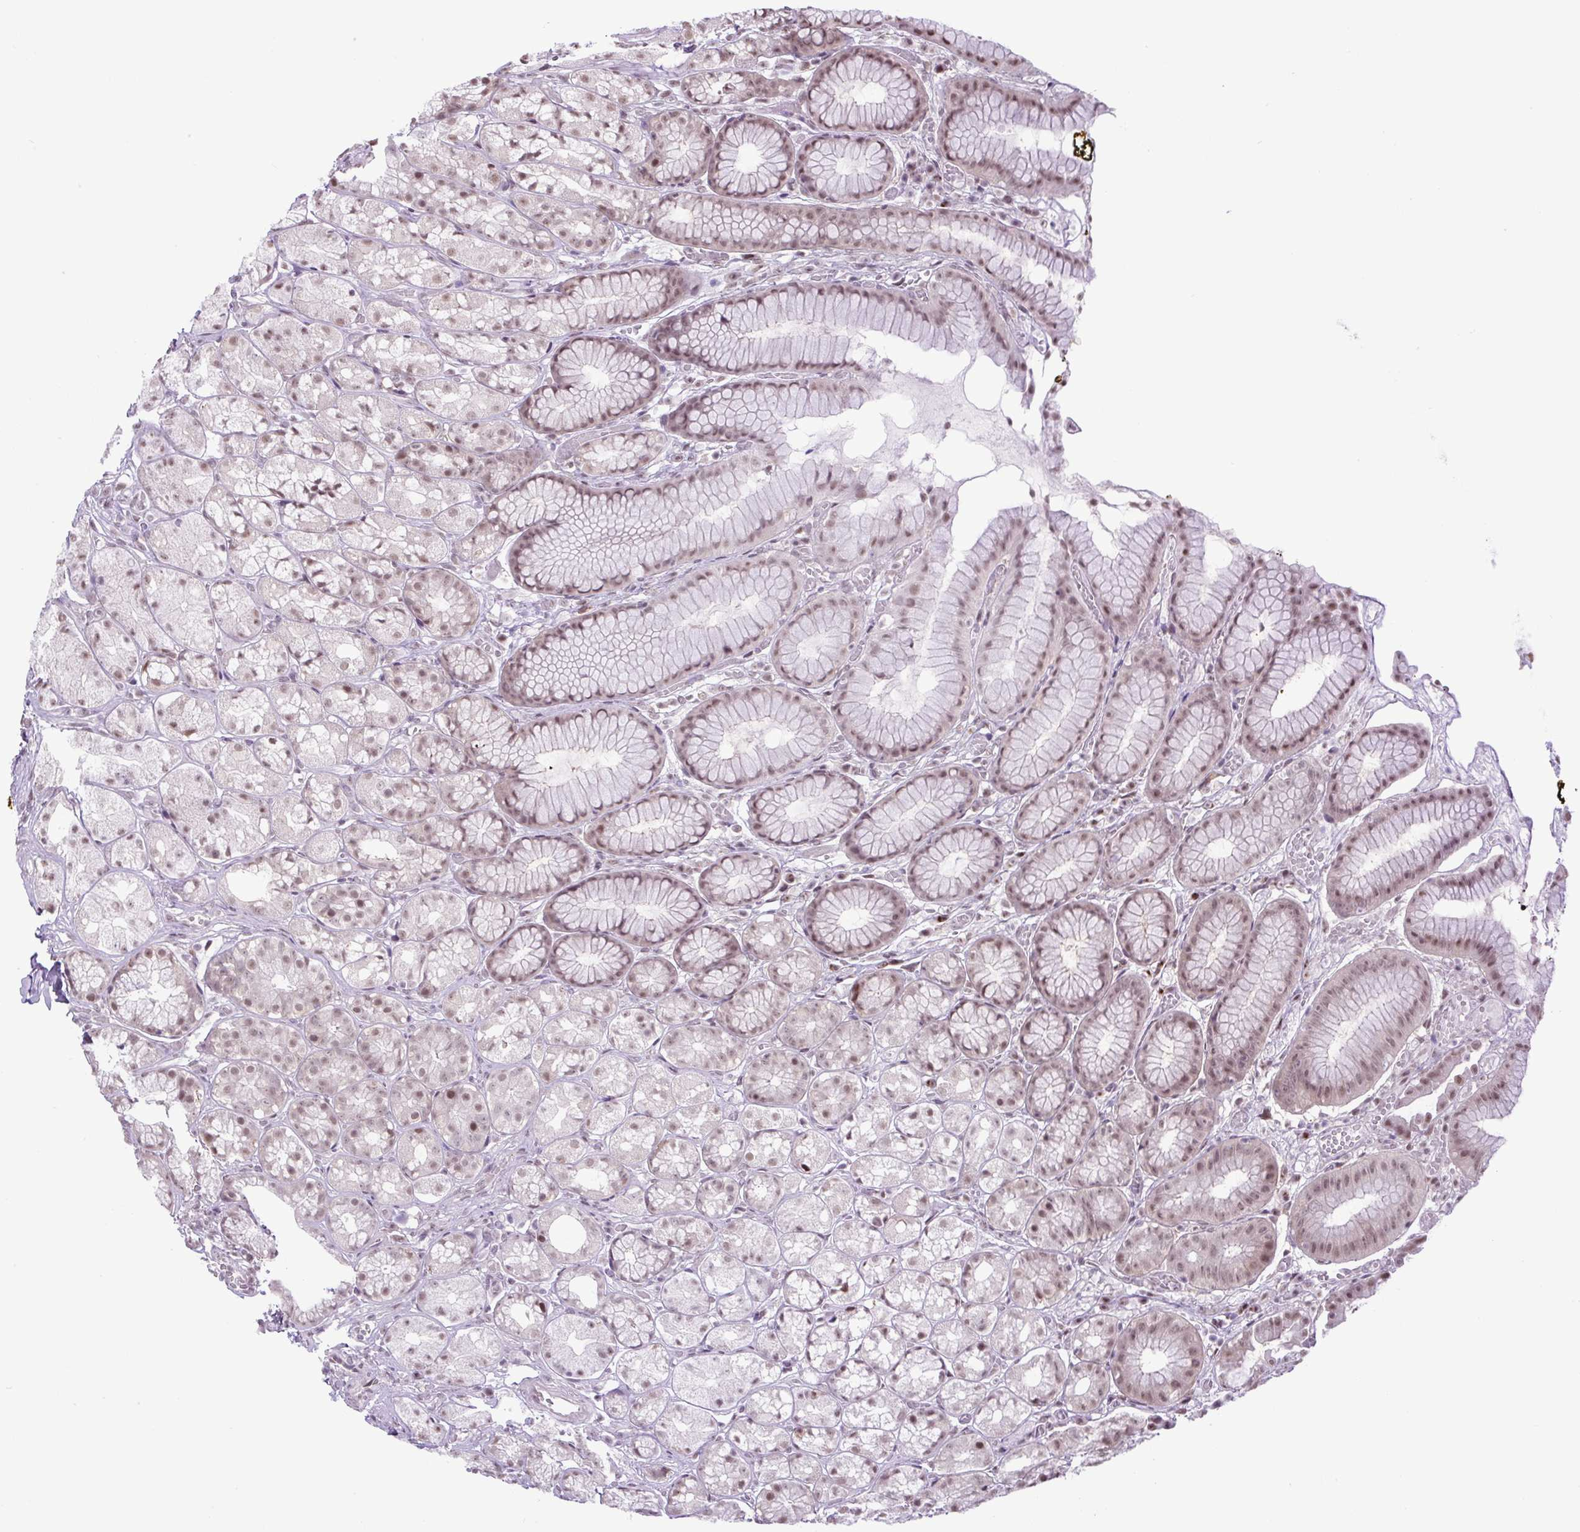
{"staining": {"intensity": "moderate", "quantity": ">75%", "location": "nuclear"}, "tissue": "stomach", "cell_type": "Glandular cells", "image_type": "normal", "snomed": [{"axis": "morphology", "description": "Normal tissue, NOS"}, {"axis": "topography", "description": "Smooth muscle"}, {"axis": "topography", "description": "Stomach"}], "caption": "Protein analysis of normal stomach reveals moderate nuclear positivity in approximately >75% of glandular cells. Ihc stains the protein of interest in brown and the nuclei are stained blue.", "gene": "SGTA", "patient": {"sex": "male", "age": 70}}